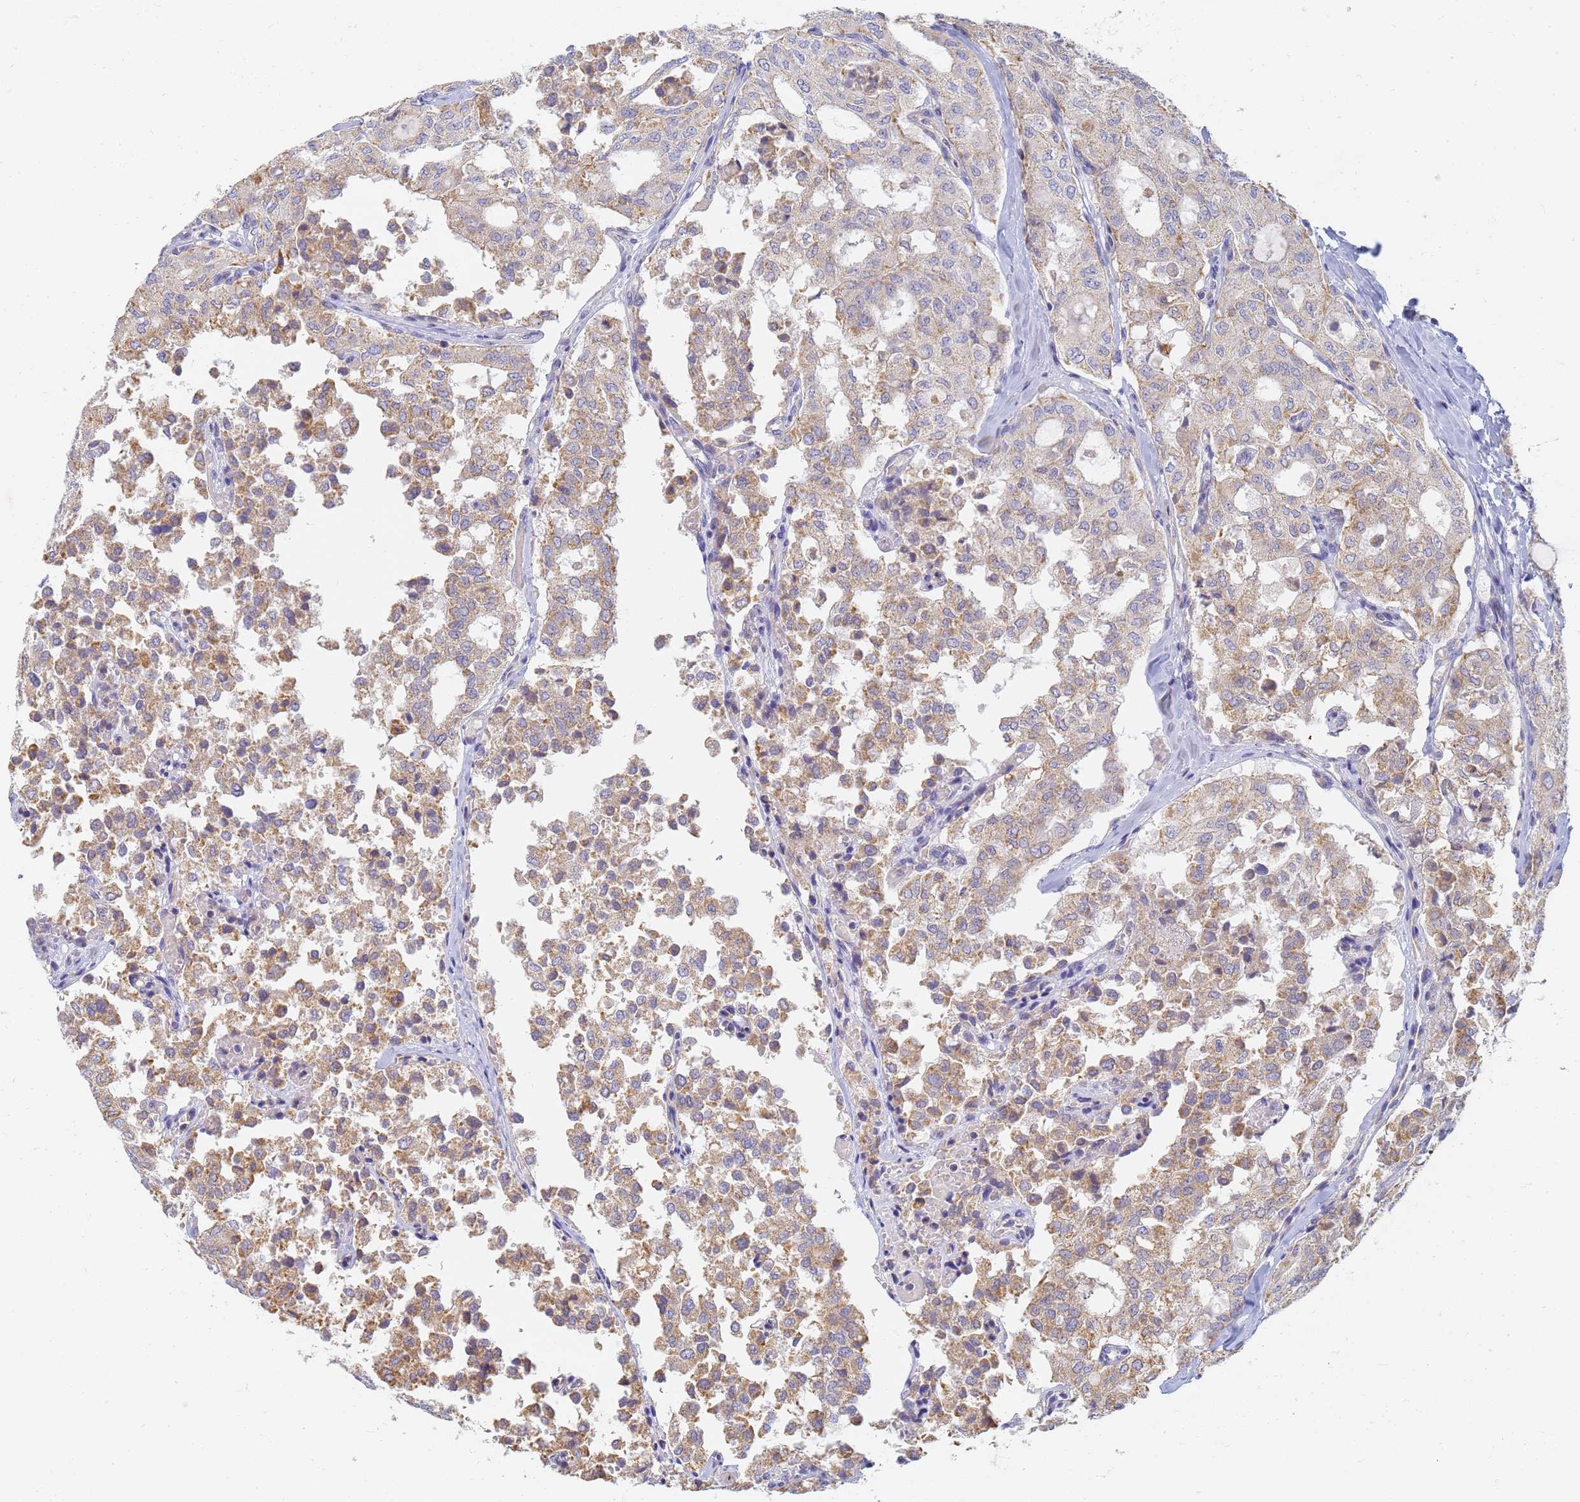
{"staining": {"intensity": "moderate", "quantity": ">75%", "location": "cytoplasmic/membranous"}, "tissue": "thyroid cancer", "cell_type": "Tumor cells", "image_type": "cancer", "snomed": [{"axis": "morphology", "description": "Follicular adenoma carcinoma, NOS"}, {"axis": "topography", "description": "Thyroid gland"}], "caption": "Human thyroid cancer stained with a protein marker displays moderate staining in tumor cells.", "gene": "UTP23", "patient": {"sex": "male", "age": 75}}